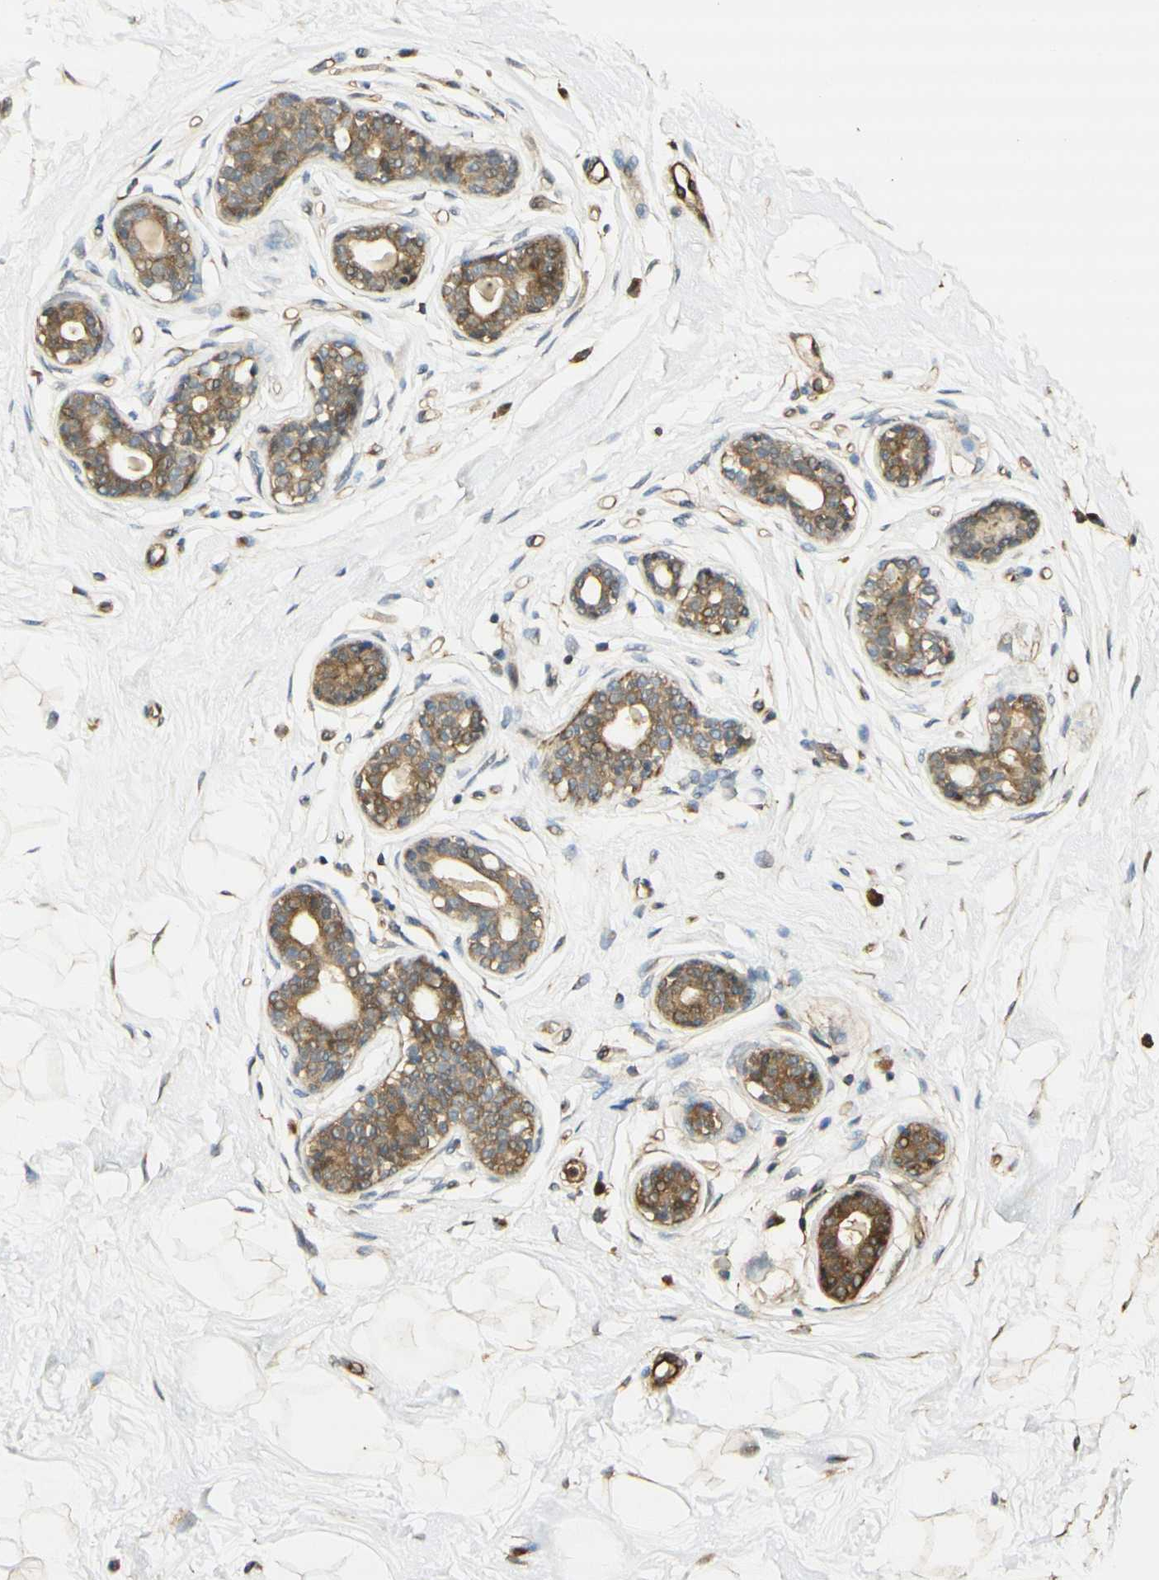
{"staining": {"intensity": "weak", "quantity": "<25%", "location": "cytoplasmic/membranous"}, "tissue": "breast", "cell_type": "Adipocytes", "image_type": "normal", "snomed": [{"axis": "morphology", "description": "Normal tissue, NOS"}, {"axis": "topography", "description": "Breast"}], "caption": "Immunohistochemical staining of normal human breast shows no significant staining in adipocytes. Nuclei are stained in blue.", "gene": "AGER", "patient": {"sex": "female", "age": 23}}